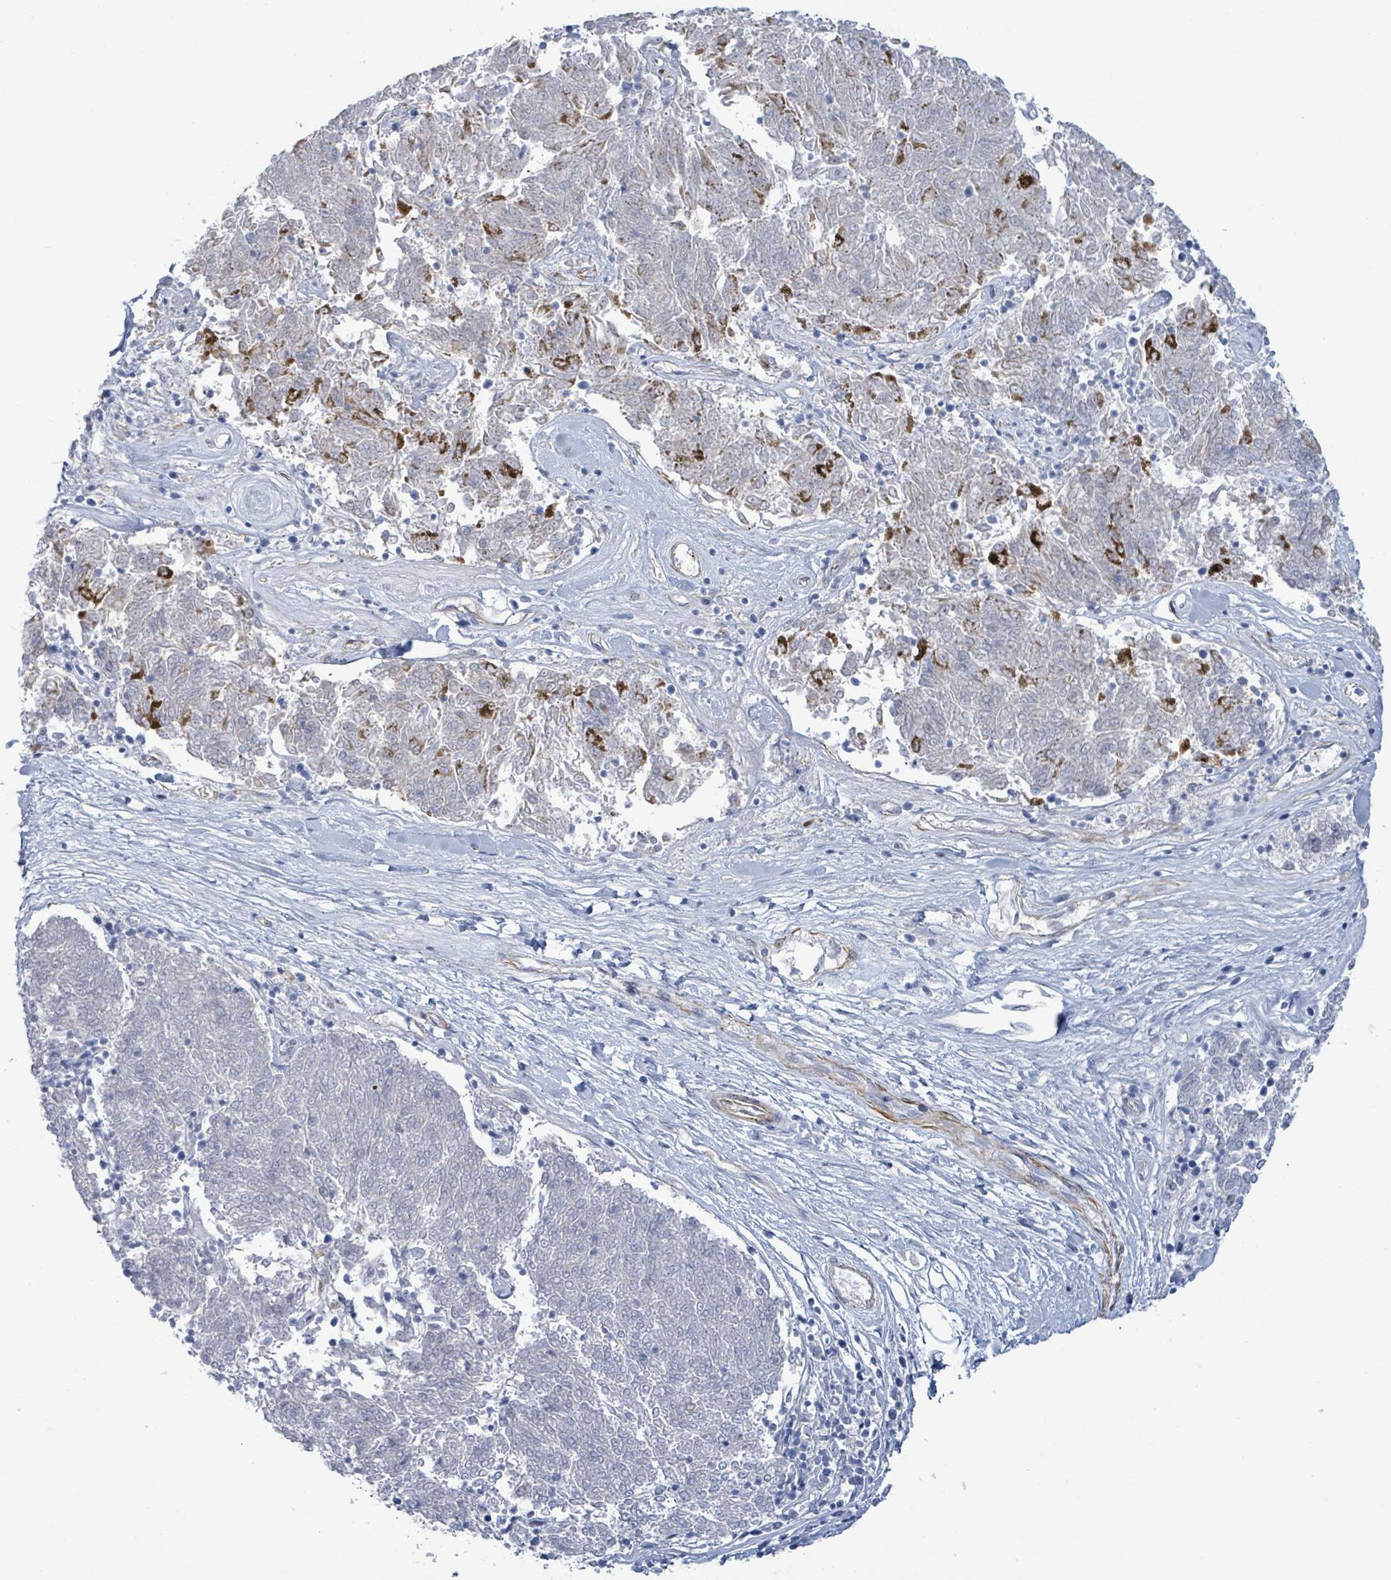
{"staining": {"intensity": "negative", "quantity": "none", "location": "none"}, "tissue": "melanoma", "cell_type": "Tumor cells", "image_type": "cancer", "snomed": [{"axis": "morphology", "description": "Malignant melanoma, NOS"}, {"axis": "topography", "description": "Skin"}], "caption": "Histopathology image shows no protein expression in tumor cells of melanoma tissue.", "gene": "DMRTC1B", "patient": {"sex": "female", "age": 72}}